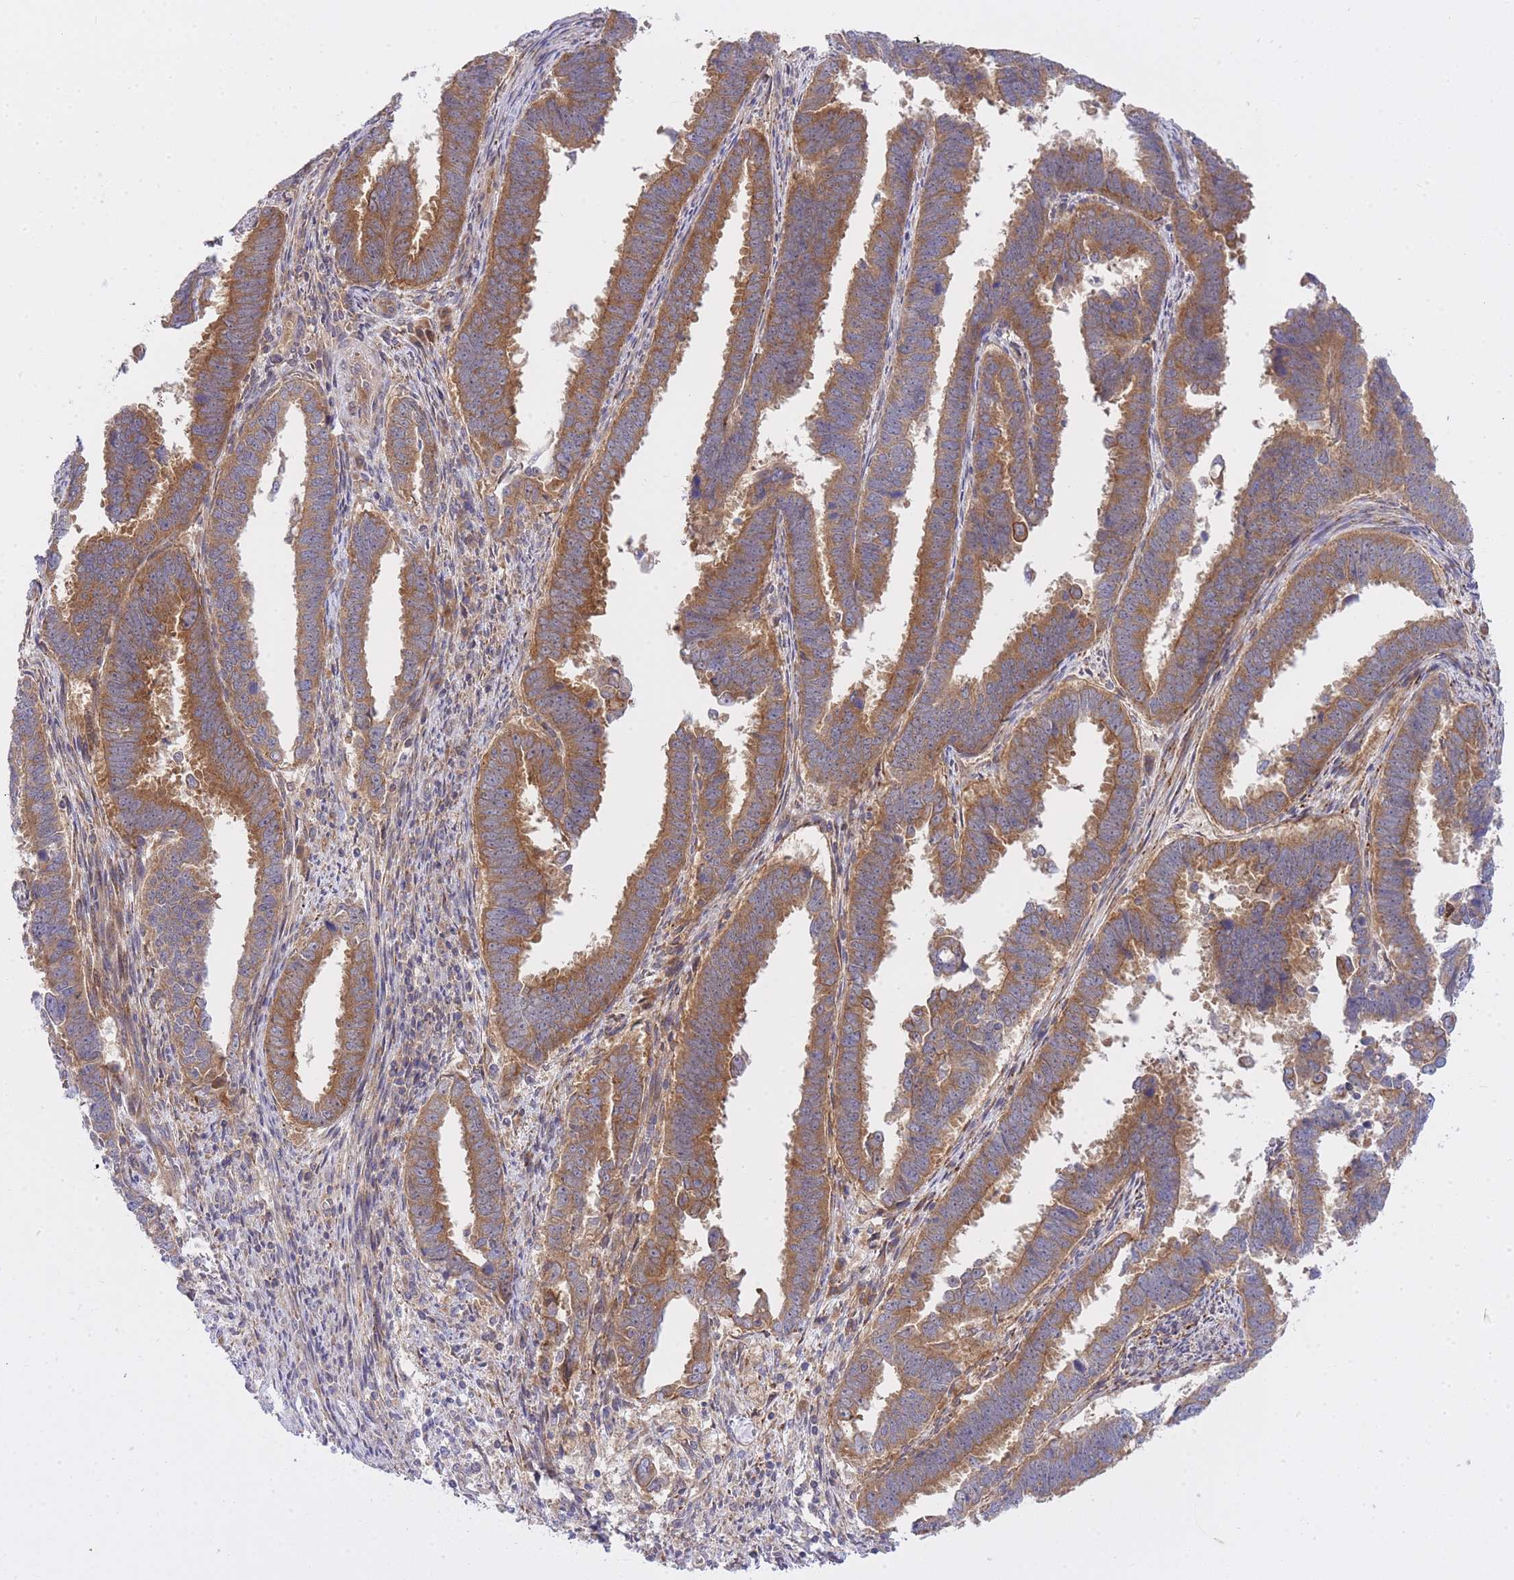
{"staining": {"intensity": "moderate", "quantity": ">75%", "location": "cytoplasmic/membranous"}, "tissue": "endometrial cancer", "cell_type": "Tumor cells", "image_type": "cancer", "snomed": [{"axis": "morphology", "description": "Adenocarcinoma, NOS"}, {"axis": "topography", "description": "Endometrium"}], "caption": "Immunohistochemistry micrograph of neoplastic tissue: endometrial cancer stained using immunohistochemistry reveals medium levels of moderate protein expression localized specifically in the cytoplasmic/membranous of tumor cells, appearing as a cytoplasmic/membranous brown color.", "gene": "EIF2B2", "patient": {"sex": "female", "age": 75}}